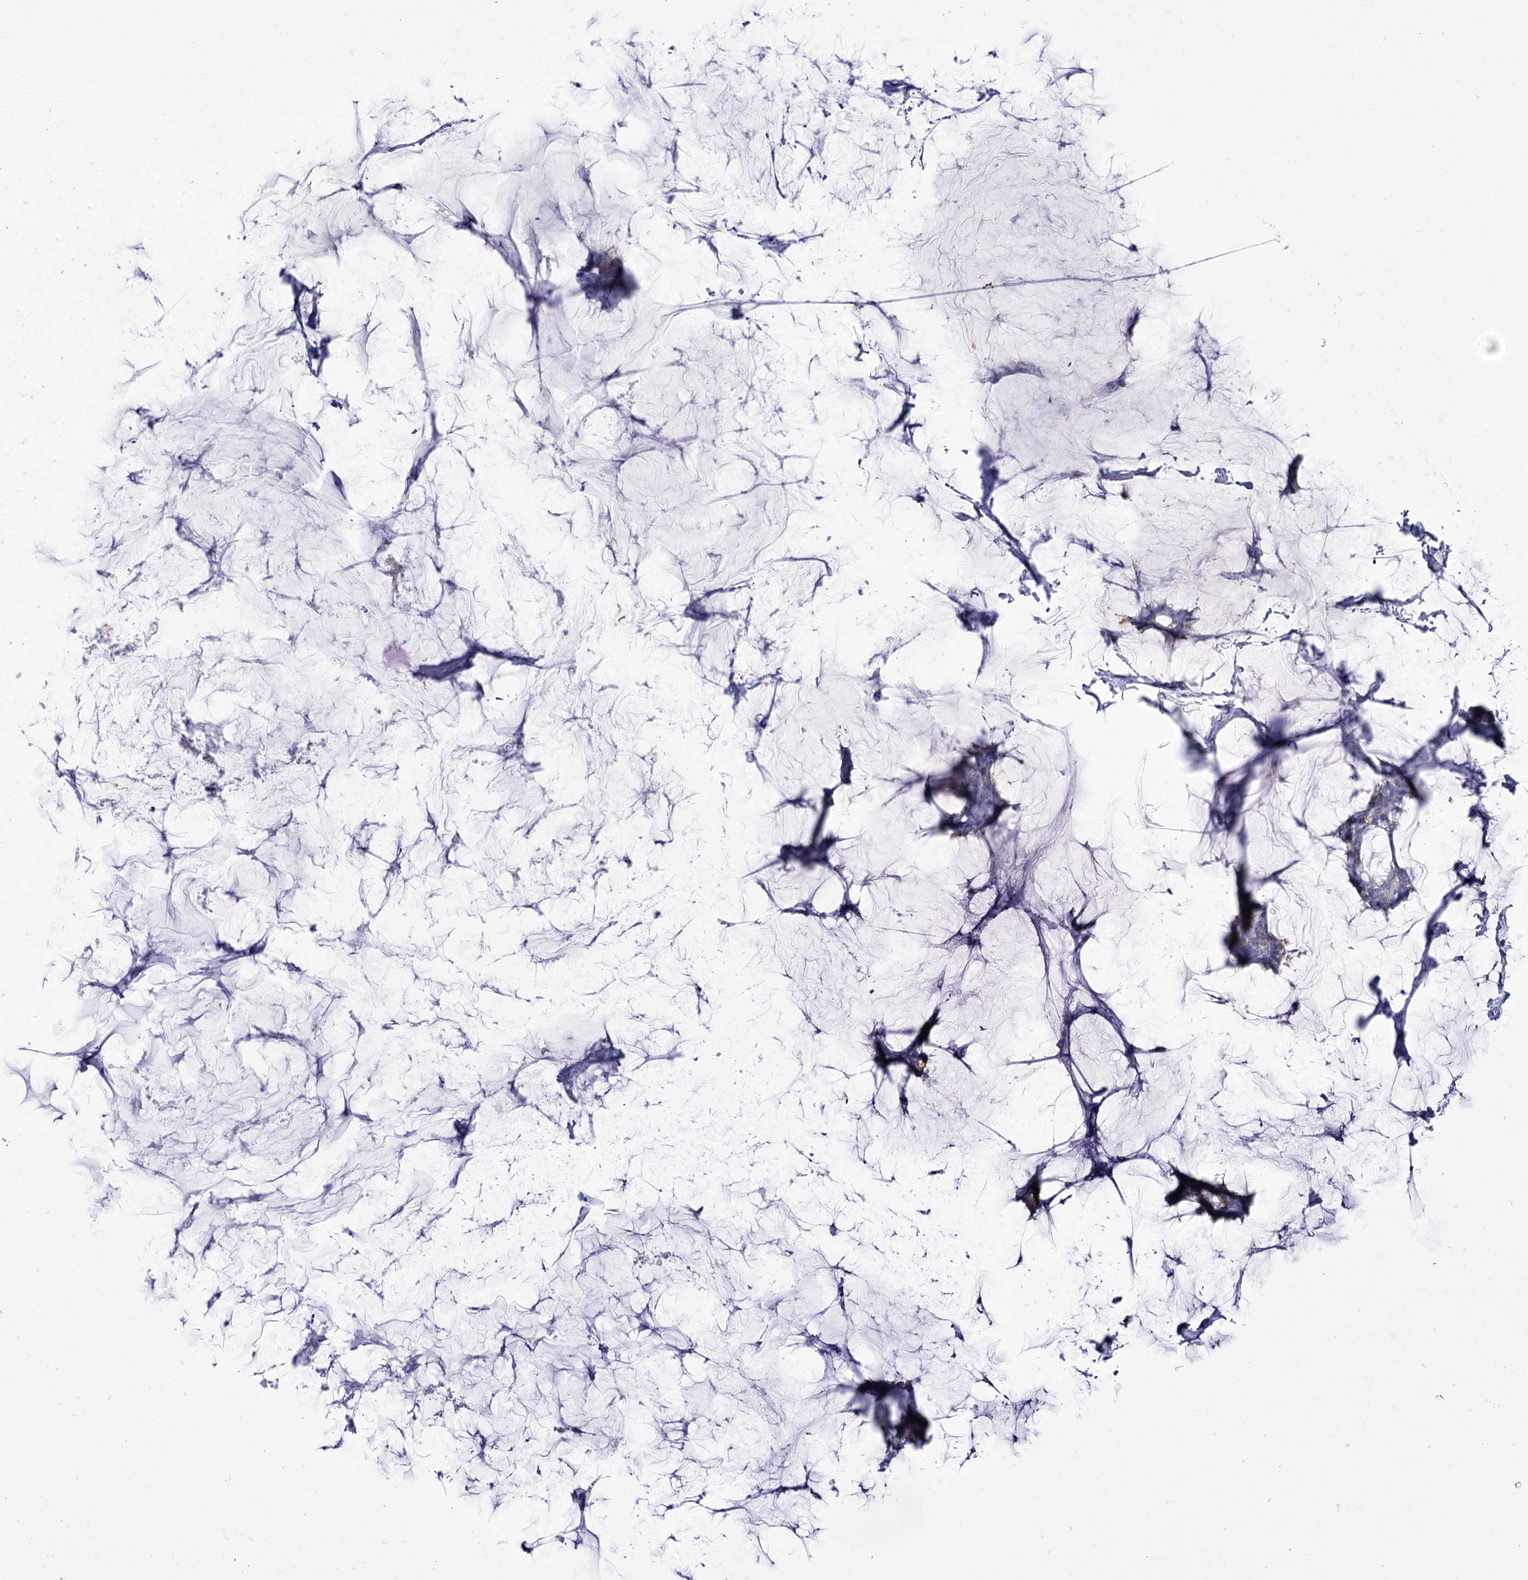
{"staining": {"intensity": "moderate", "quantity": "<25%", "location": "cytoplasmic/membranous"}, "tissue": "breast cancer", "cell_type": "Tumor cells", "image_type": "cancer", "snomed": [{"axis": "morphology", "description": "Duct carcinoma"}, {"axis": "topography", "description": "Breast"}], "caption": "Breast intraductal carcinoma stained for a protein shows moderate cytoplasmic/membranous positivity in tumor cells.", "gene": "RNF186", "patient": {"sex": "female", "age": 93}}